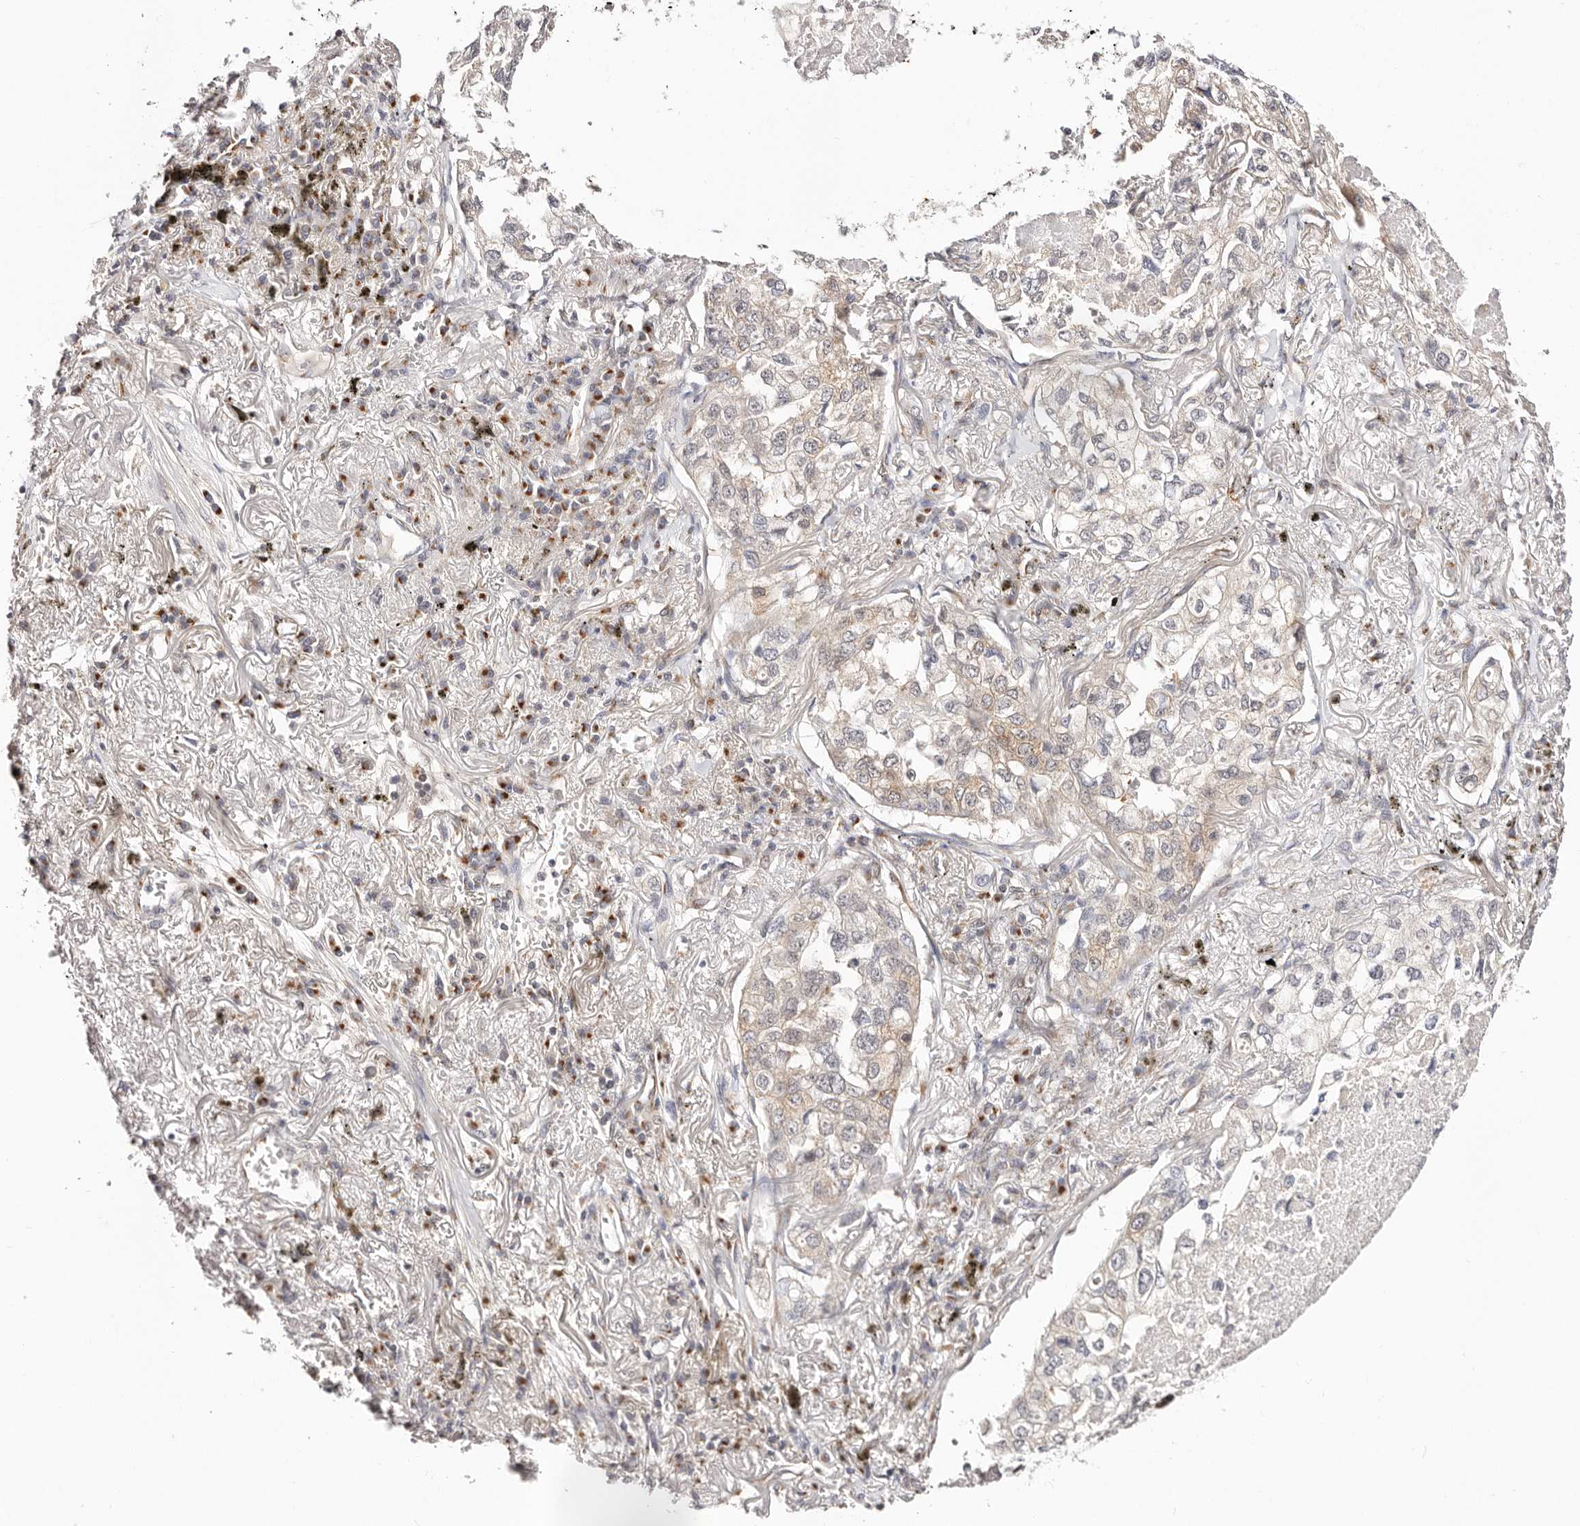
{"staining": {"intensity": "weak", "quantity": "25%-75%", "location": "cytoplasmic/membranous"}, "tissue": "lung cancer", "cell_type": "Tumor cells", "image_type": "cancer", "snomed": [{"axis": "morphology", "description": "Adenocarcinoma, NOS"}, {"axis": "topography", "description": "Lung"}], "caption": "The image reveals immunohistochemical staining of lung adenocarcinoma. There is weak cytoplasmic/membranous expression is present in about 25%-75% of tumor cells.", "gene": "VIPAS39", "patient": {"sex": "male", "age": 65}}